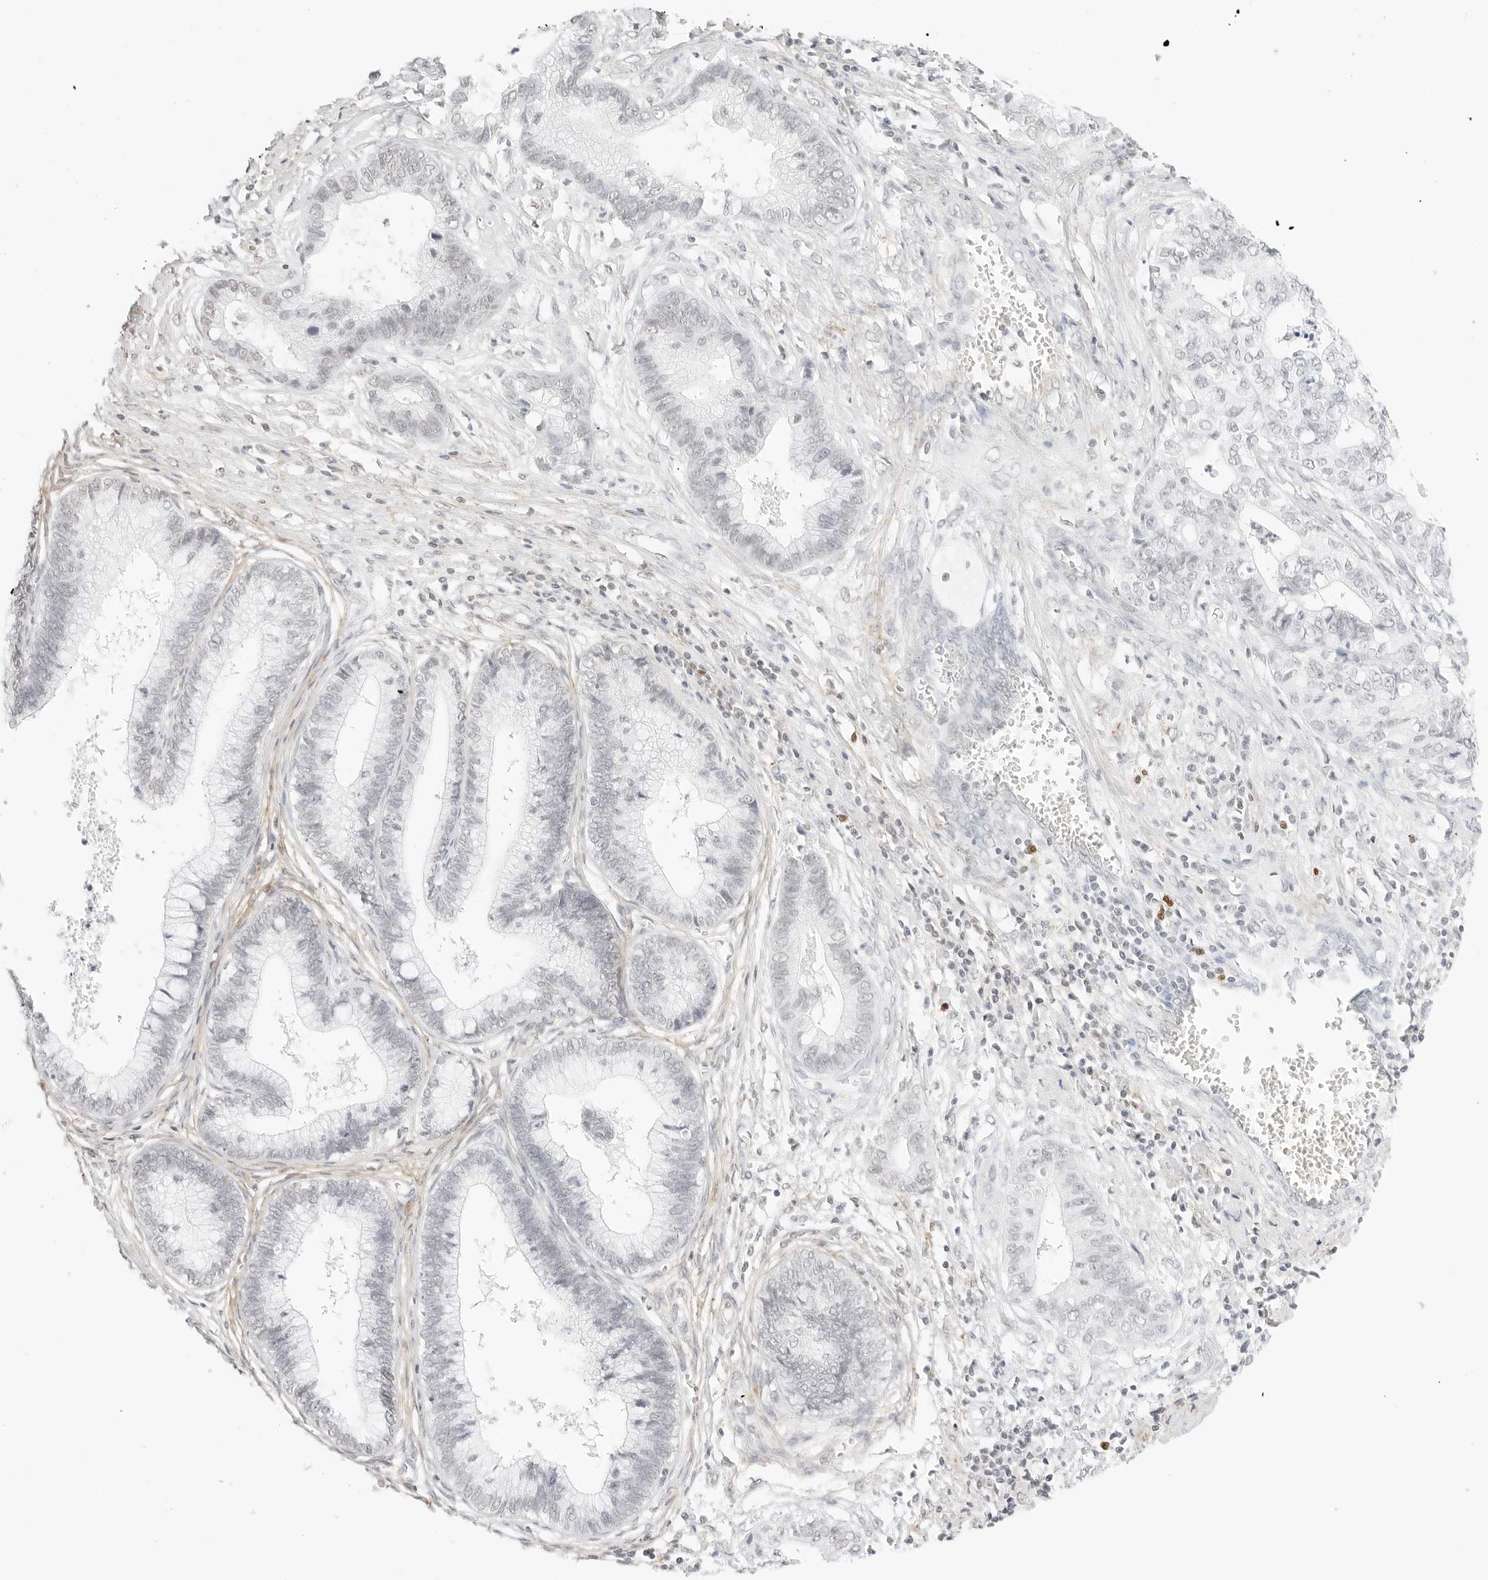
{"staining": {"intensity": "negative", "quantity": "none", "location": "none"}, "tissue": "cervical cancer", "cell_type": "Tumor cells", "image_type": "cancer", "snomed": [{"axis": "morphology", "description": "Adenocarcinoma, NOS"}, {"axis": "topography", "description": "Cervix"}], "caption": "Cervical adenocarcinoma stained for a protein using immunohistochemistry shows no expression tumor cells.", "gene": "FBLN5", "patient": {"sex": "female", "age": 44}}